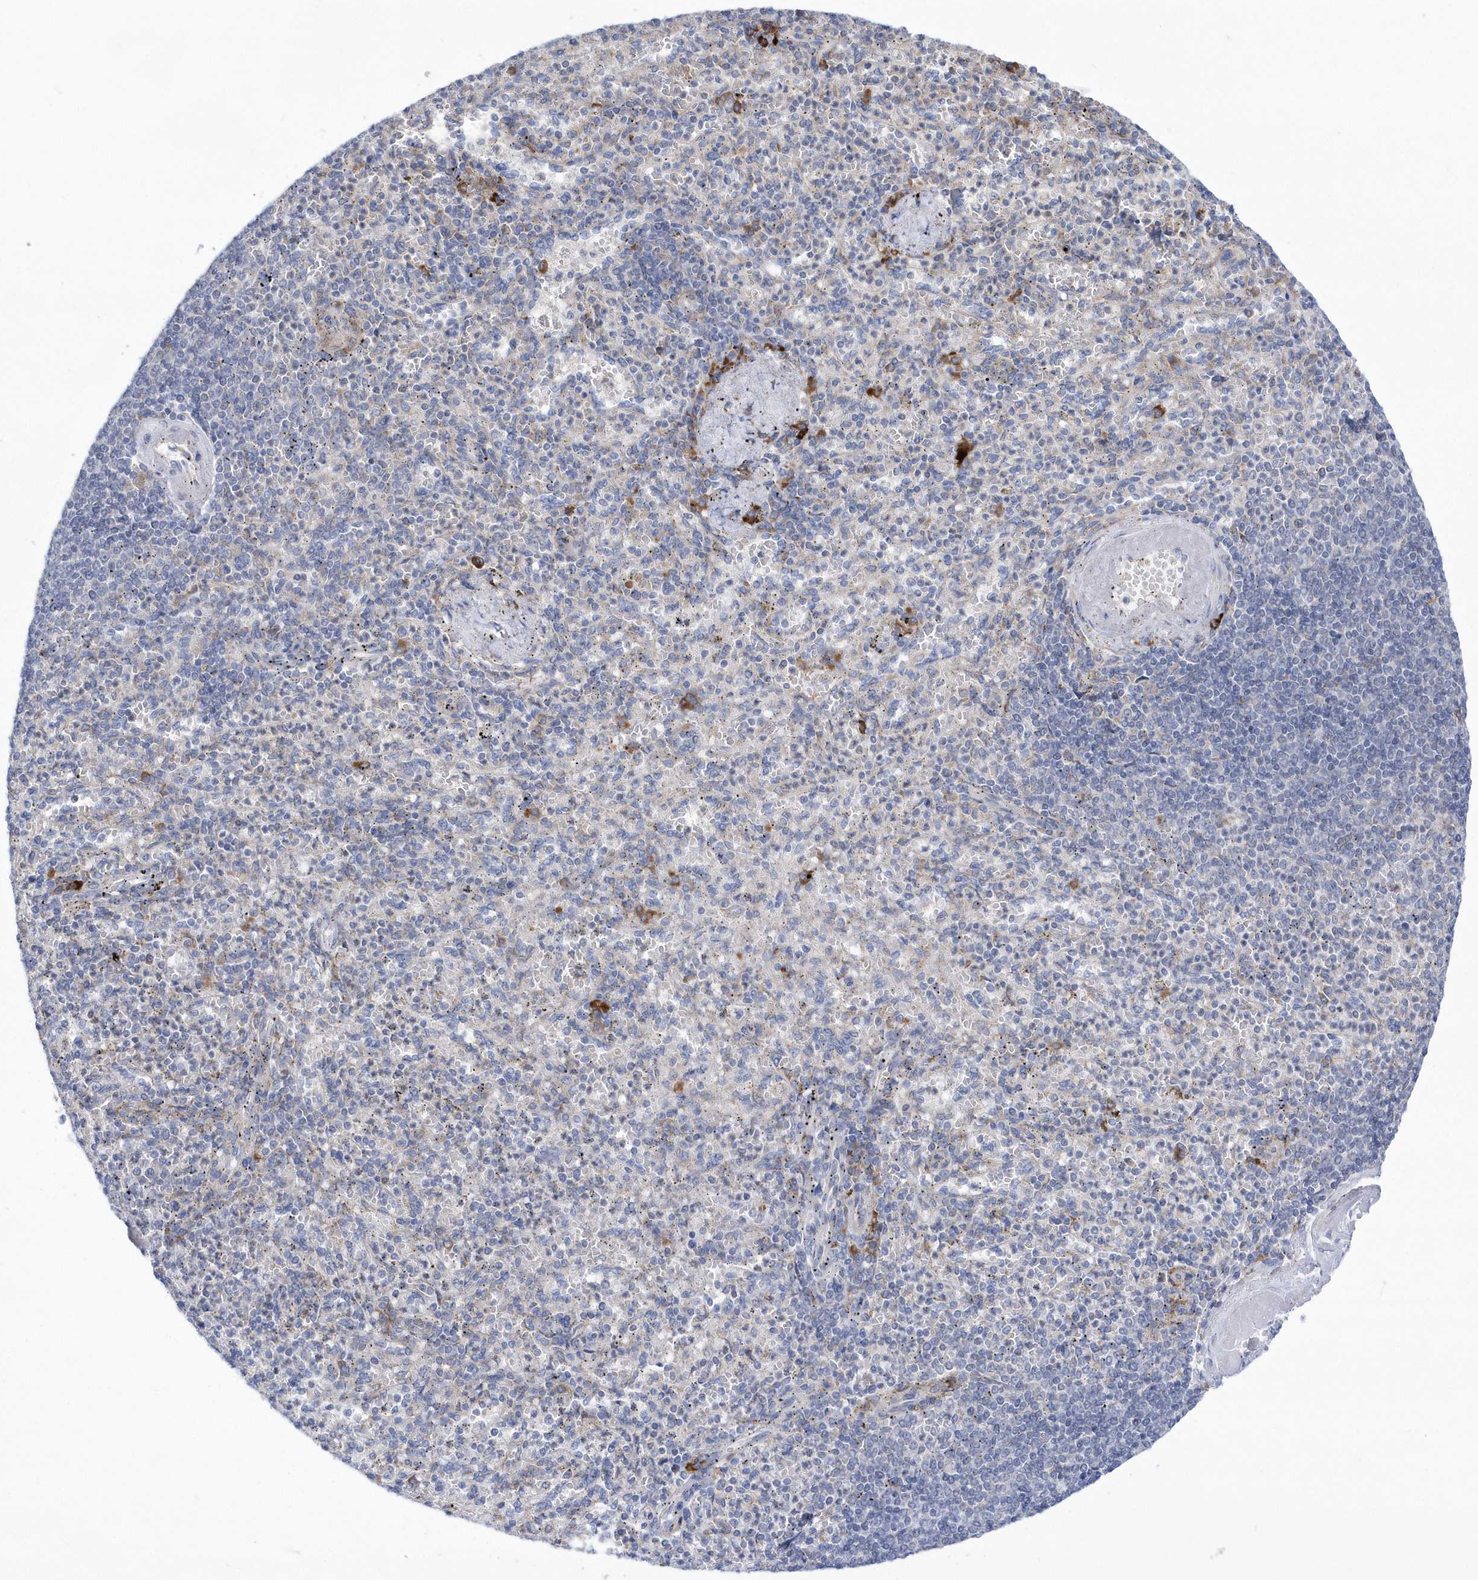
{"staining": {"intensity": "negative", "quantity": "none", "location": "none"}, "tissue": "spleen", "cell_type": "Cells in red pulp", "image_type": "normal", "snomed": [{"axis": "morphology", "description": "Normal tissue, NOS"}, {"axis": "topography", "description": "Spleen"}], "caption": "A micrograph of human spleen is negative for staining in cells in red pulp. (Immunohistochemistry, brightfield microscopy, high magnification).", "gene": "MED31", "patient": {"sex": "female", "age": 74}}